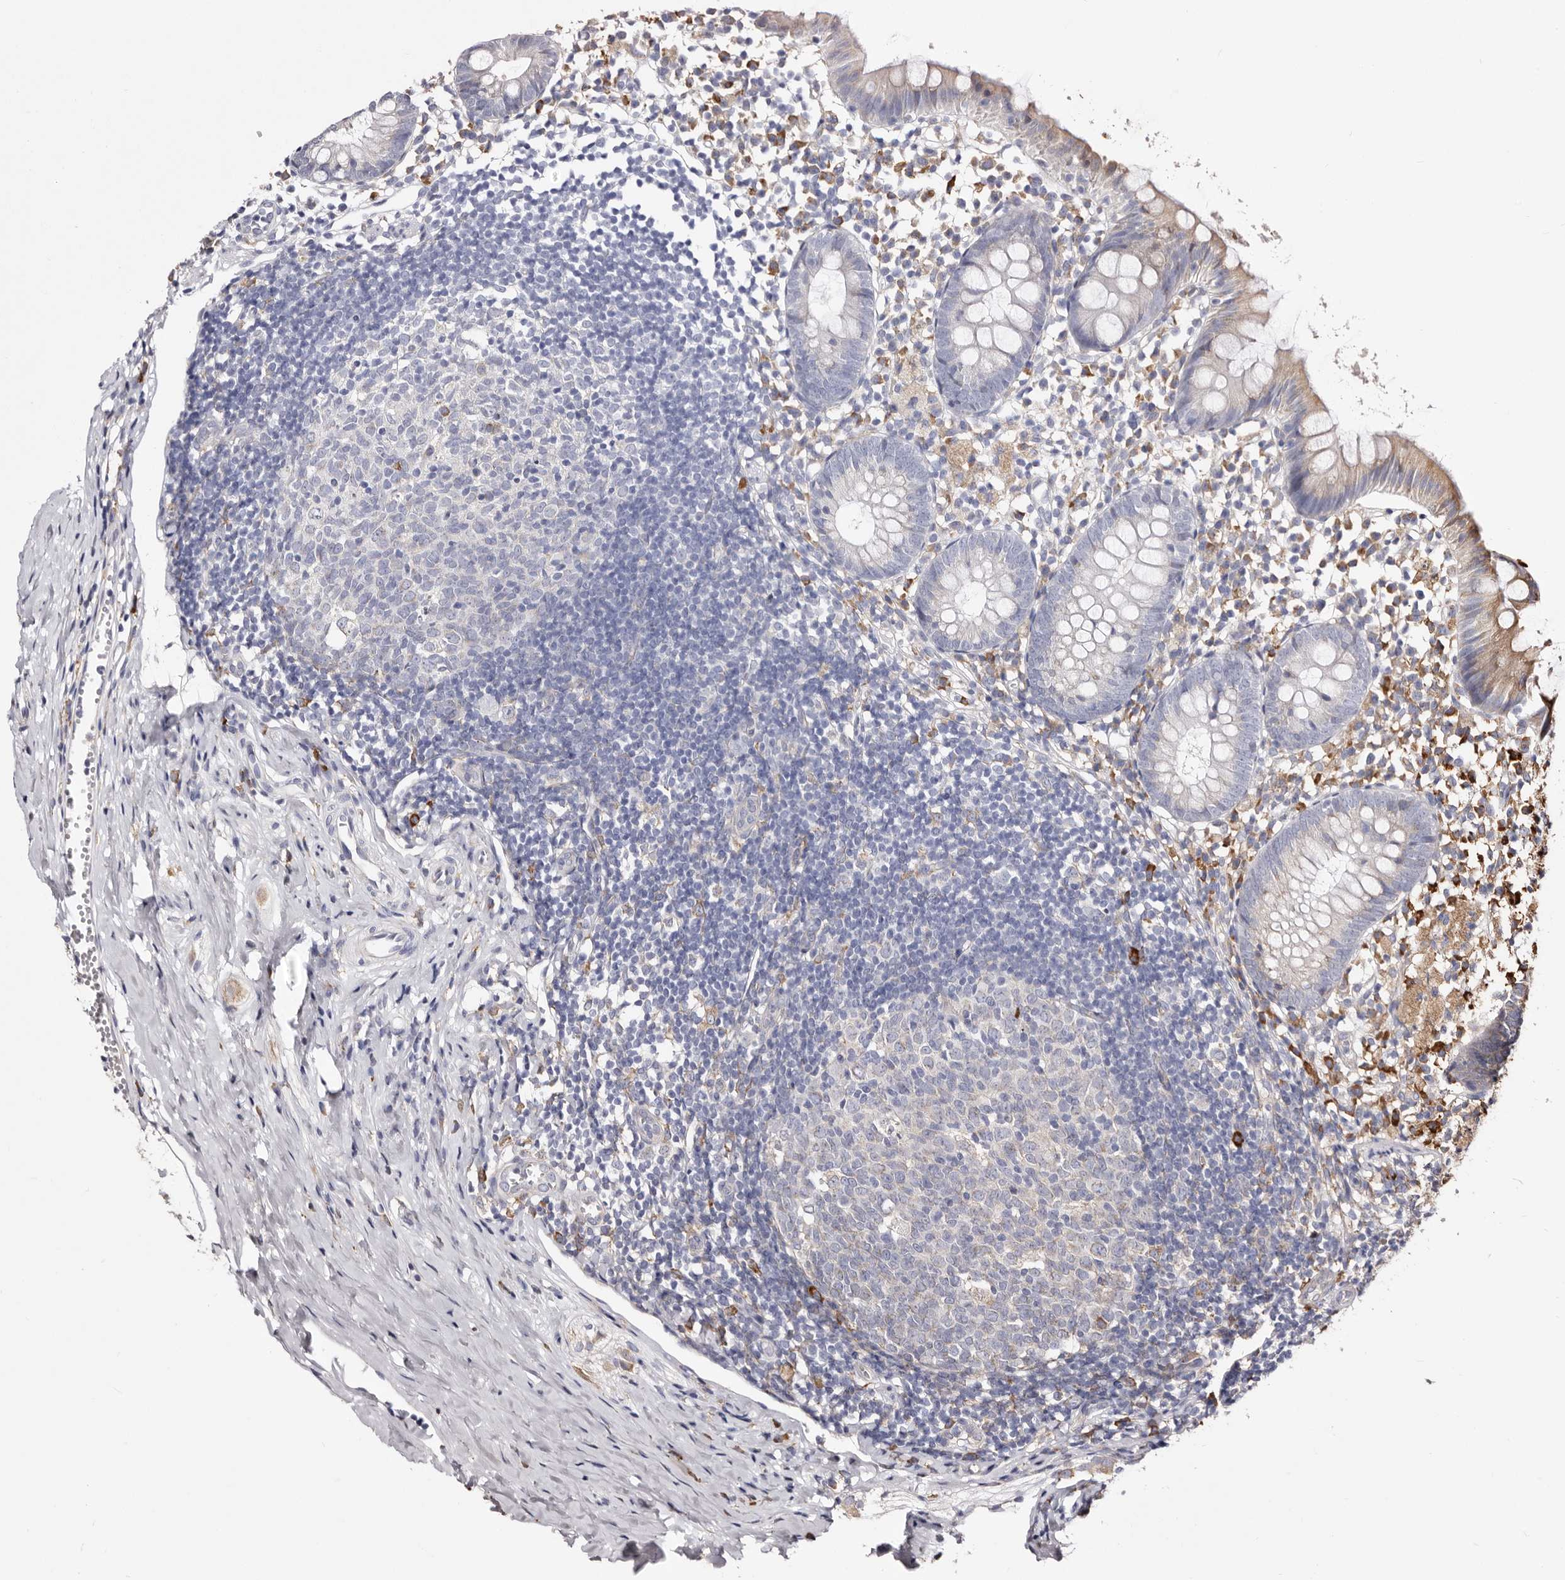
{"staining": {"intensity": "weak", "quantity": "25%-75%", "location": "cytoplasmic/membranous"}, "tissue": "appendix", "cell_type": "Glandular cells", "image_type": "normal", "snomed": [{"axis": "morphology", "description": "Normal tissue, NOS"}, {"axis": "topography", "description": "Appendix"}], "caption": "Glandular cells exhibit low levels of weak cytoplasmic/membranous staining in about 25%-75% of cells in normal human appendix. The staining was performed using DAB (3,3'-diaminobenzidine), with brown indicating positive protein expression. Nuclei are stained blue with hematoxylin.", "gene": "ACBD6", "patient": {"sex": "female", "age": 20}}